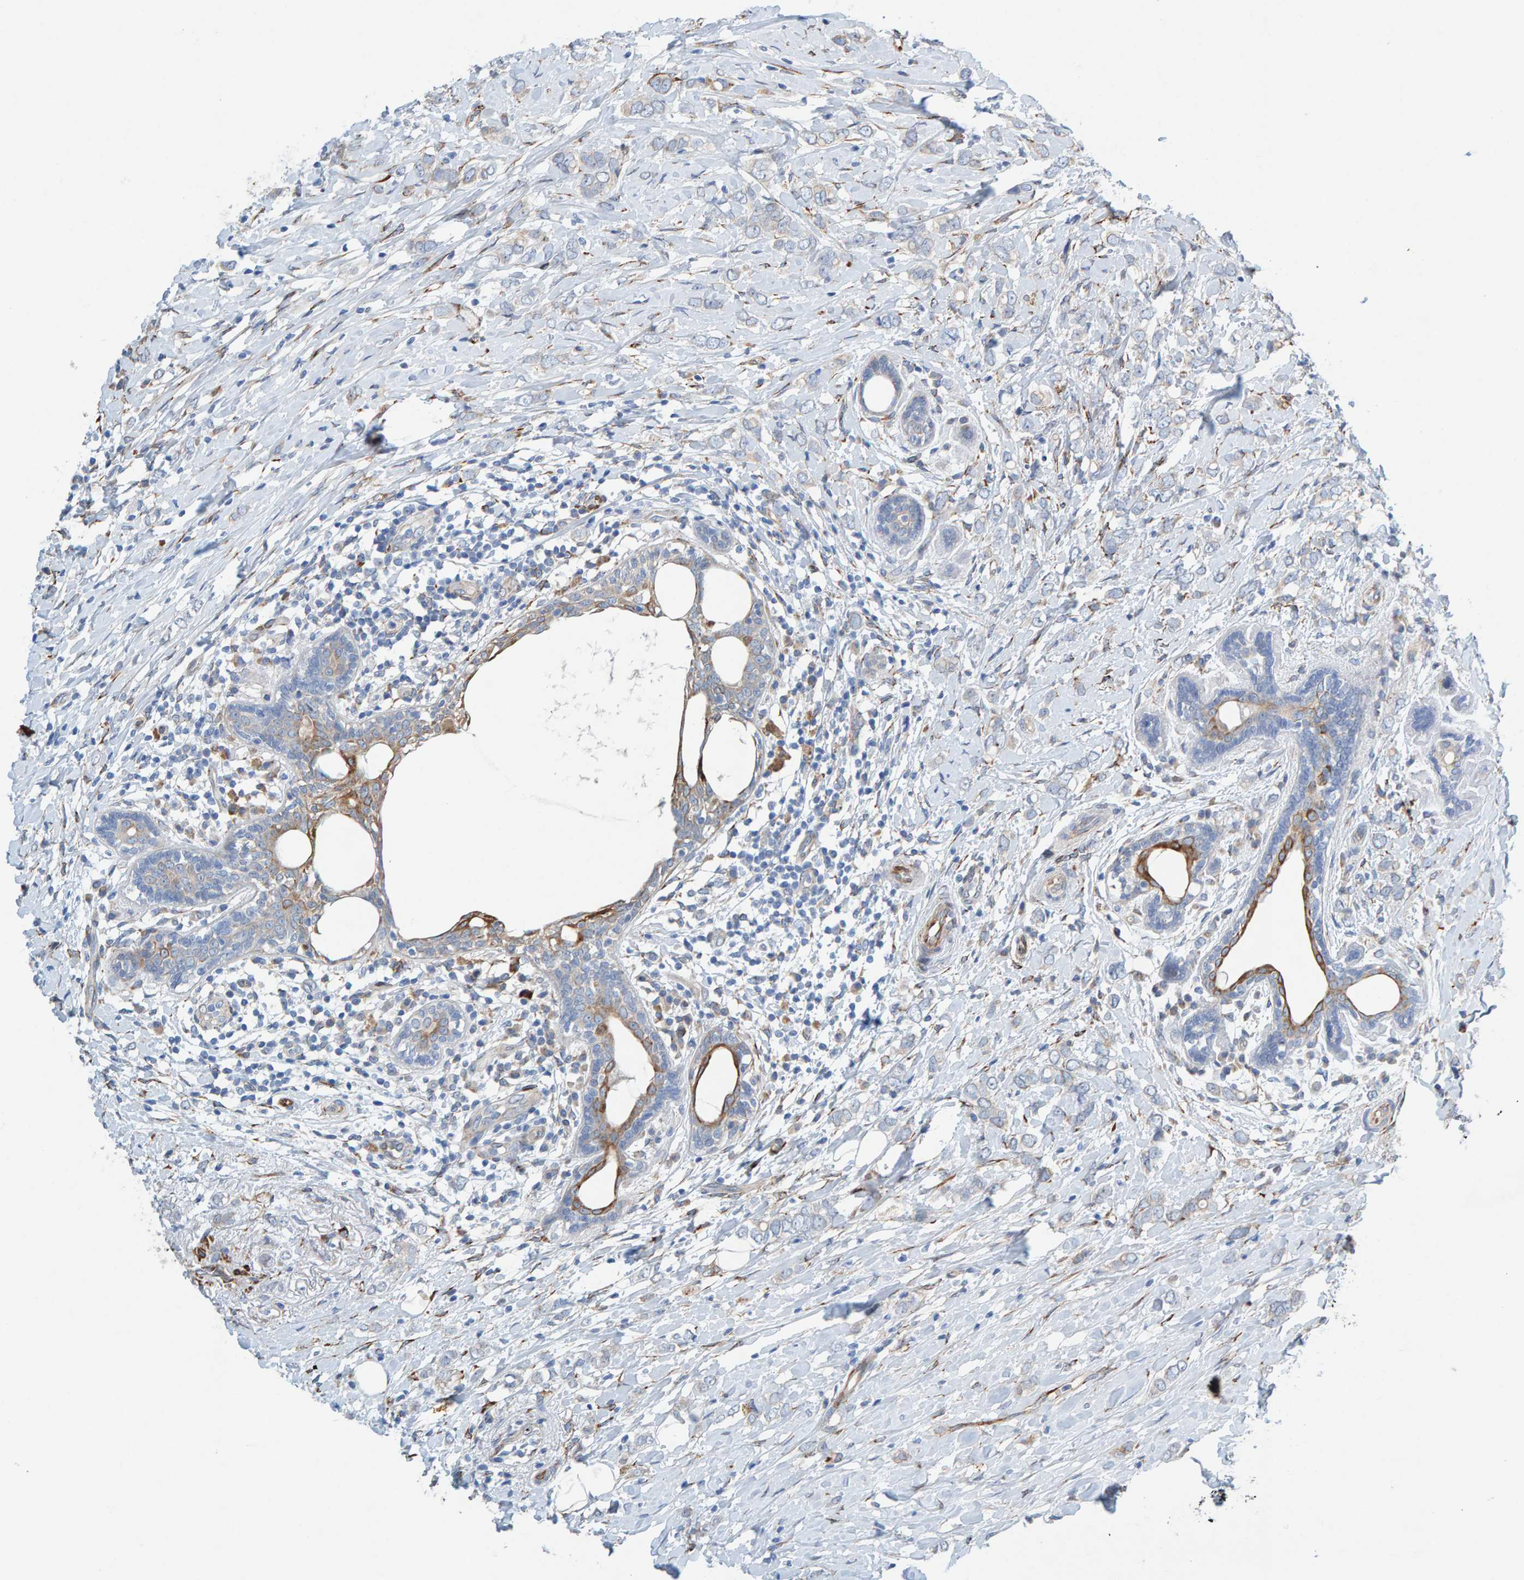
{"staining": {"intensity": "weak", "quantity": "<25%", "location": "cytoplasmic/membranous"}, "tissue": "breast cancer", "cell_type": "Tumor cells", "image_type": "cancer", "snomed": [{"axis": "morphology", "description": "Normal tissue, NOS"}, {"axis": "morphology", "description": "Lobular carcinoma"}, {"axis": "topography", "description": "Breast"}], "caption": "There is no significant expression in tumor cells of breast cancer. Nuclei are stained in blue.", "gene": "MMP16", "patient": {"sex": "female", "age": 47}}